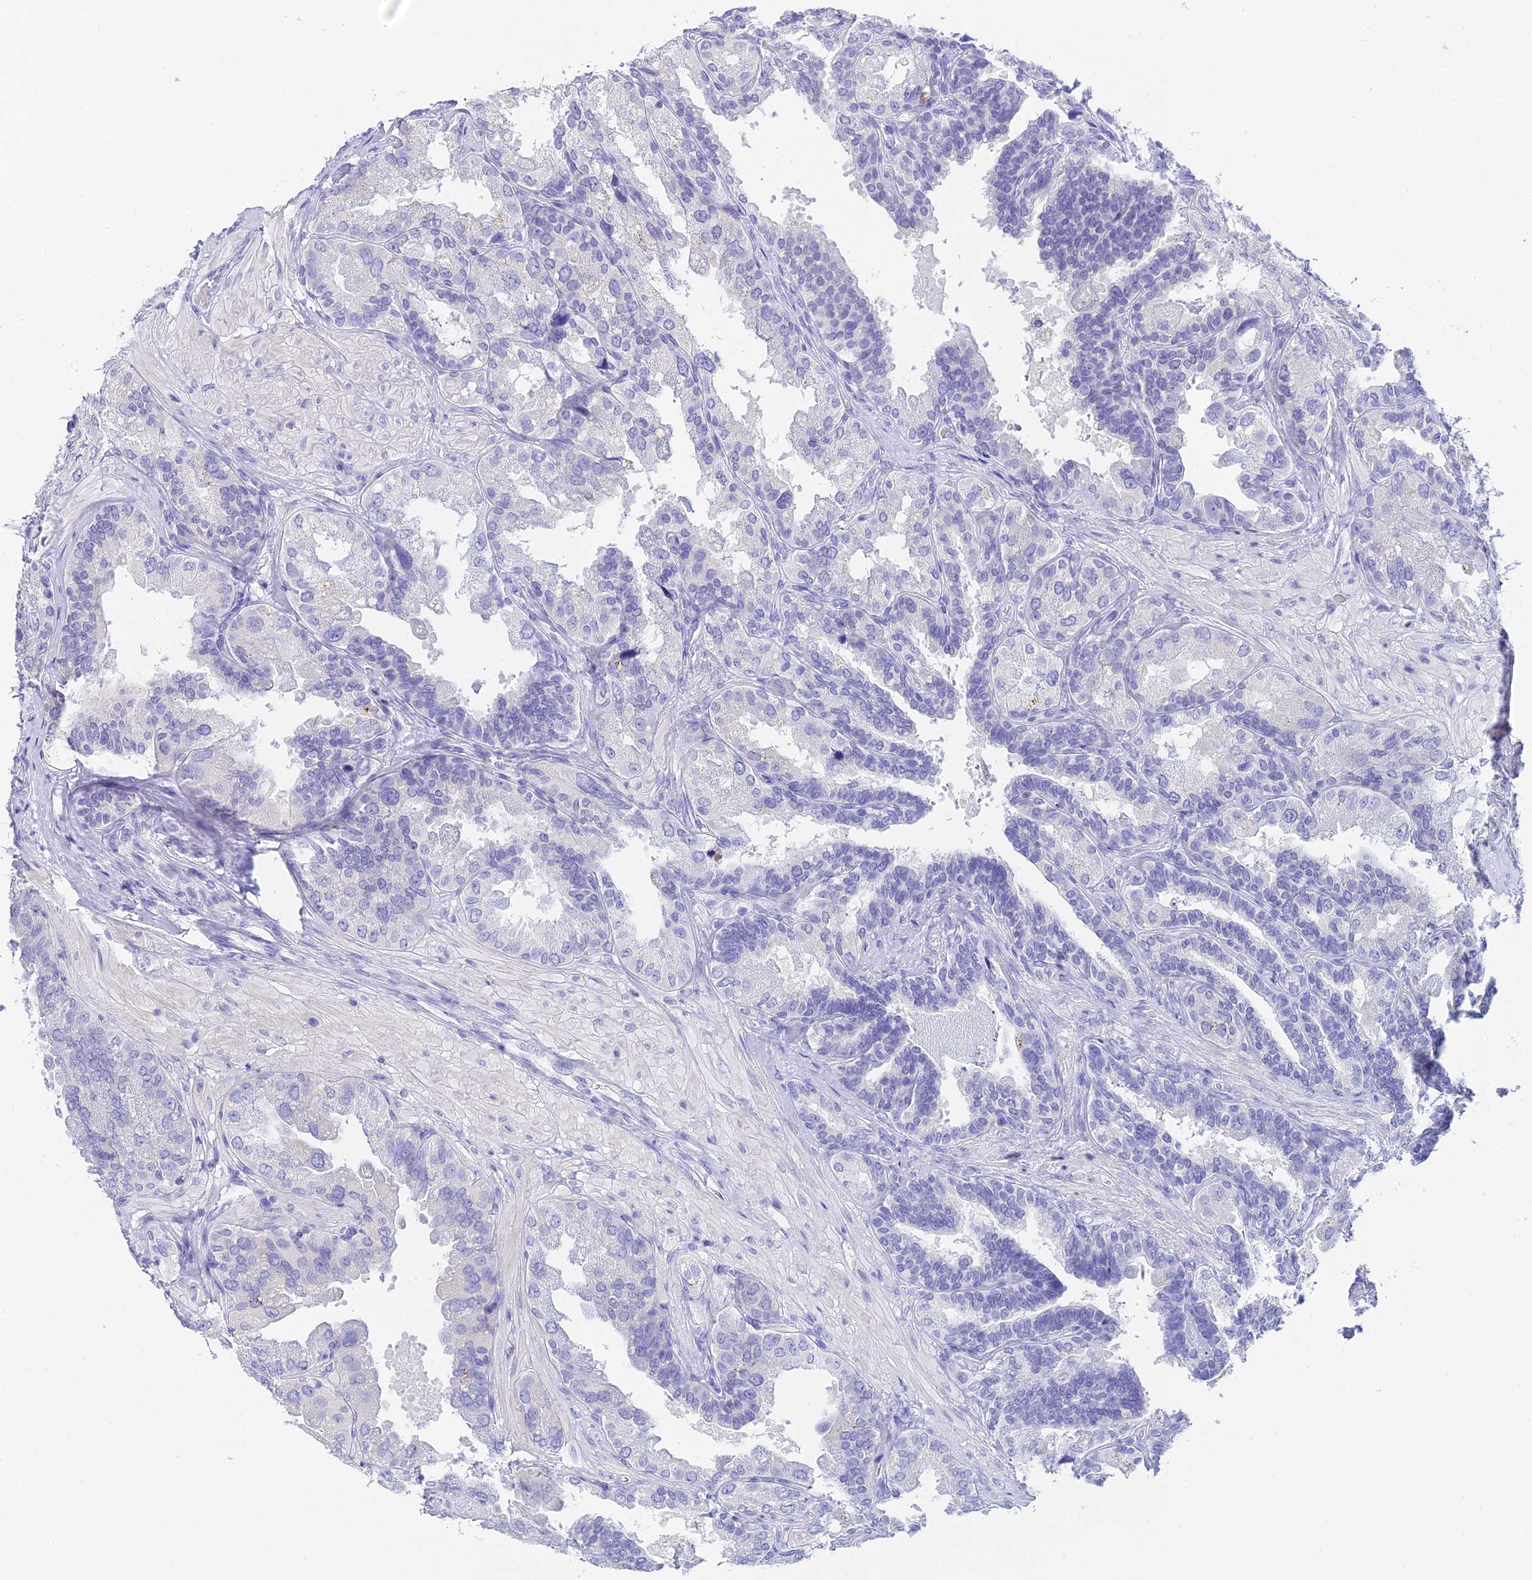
{"staining": {"intensity": "negative", "quantity": "none", "location": "none"}, "tissue": "seminal vesicle", "cell_type": "Glandular cells", "image_type": "normal", "snomed": [{"axis": "morphology", "description": "Normal tissue, NOS"}, {"axis": "topography", "description": "Seminal veicle"}, {"axis": "topography", "description": "Peripheral nerve tissue"}], "caption": "Immunohistochemistry (IHC) histopathology image of benign seminal vesicle stained for a protein (brown), which displays no expression in glandular cells.", "gene": "C12orf29", "patient": {"sex": "male", "age": 63}}